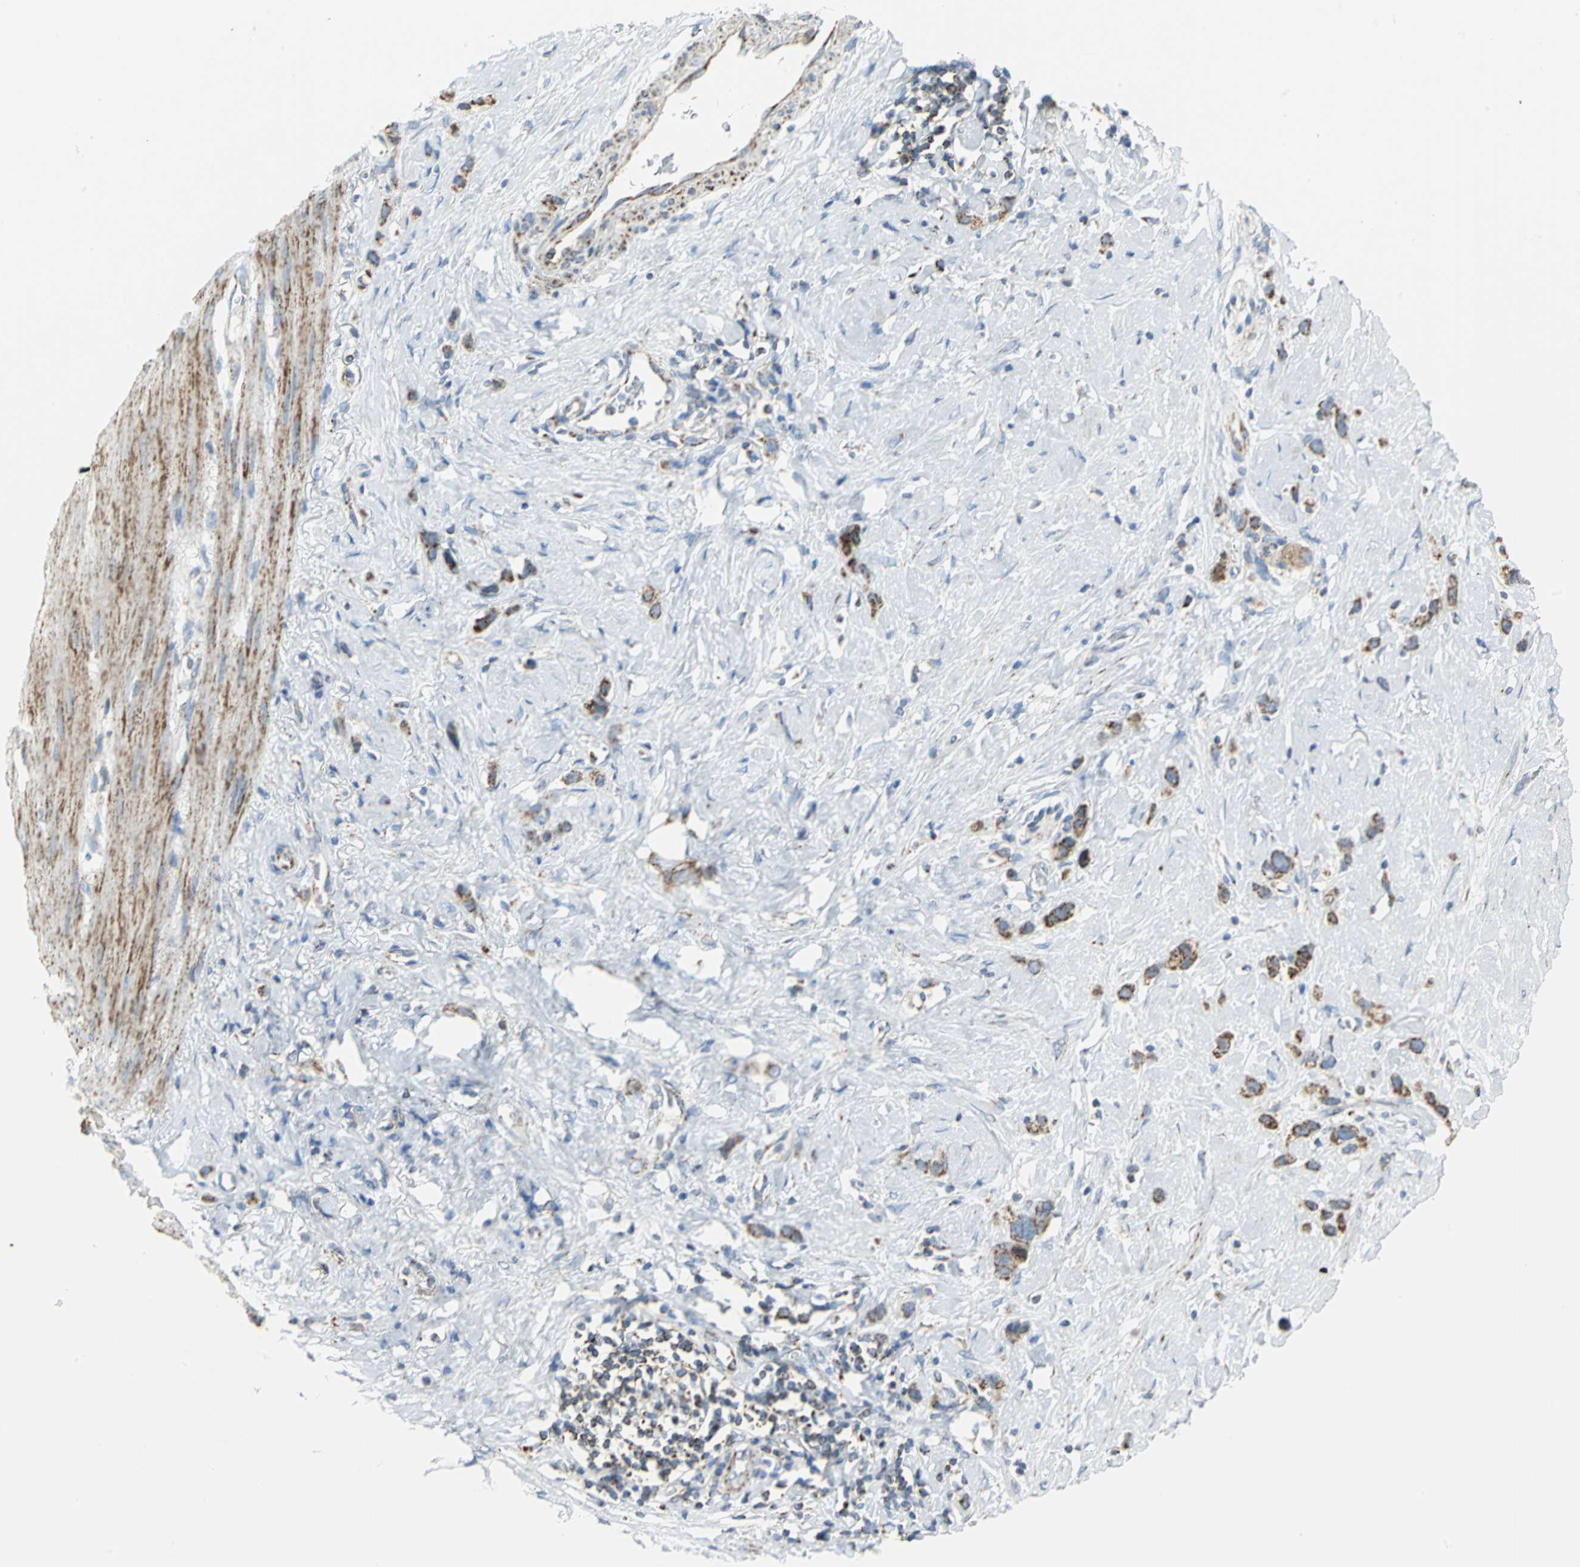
{"staining": {"intensity": "moderate", "quantity": "25%-75%", "location": "cytoplasmic/membranous"}, "tissue": "stomach cancer", "cell_type": "Tumor cells", "image_type": "cancer", "snomed": [{"axis": "morphology", "description": "Normal tissue, NOS"}, {"axis": "morphology", "description": "Adenocarcinoma, NOS"}, {"axis": "morphology", "description": "Adenocarcinoma, High grade"}, {"axis": "topography", "description": "Stomach, upper"}, {"axis": "topography", "description": "Stomach"}], "caption": "DAB (3,3'-diaminobenzidine) immunohistochemical staining of adenocarcinoma (stomach) displays moderate cytoplasmic/membranous protein positivity in approximately 25%-75% of tumor cells.", "gene": "NTRK1", "patient": {"sex": "female", "age": 65}}